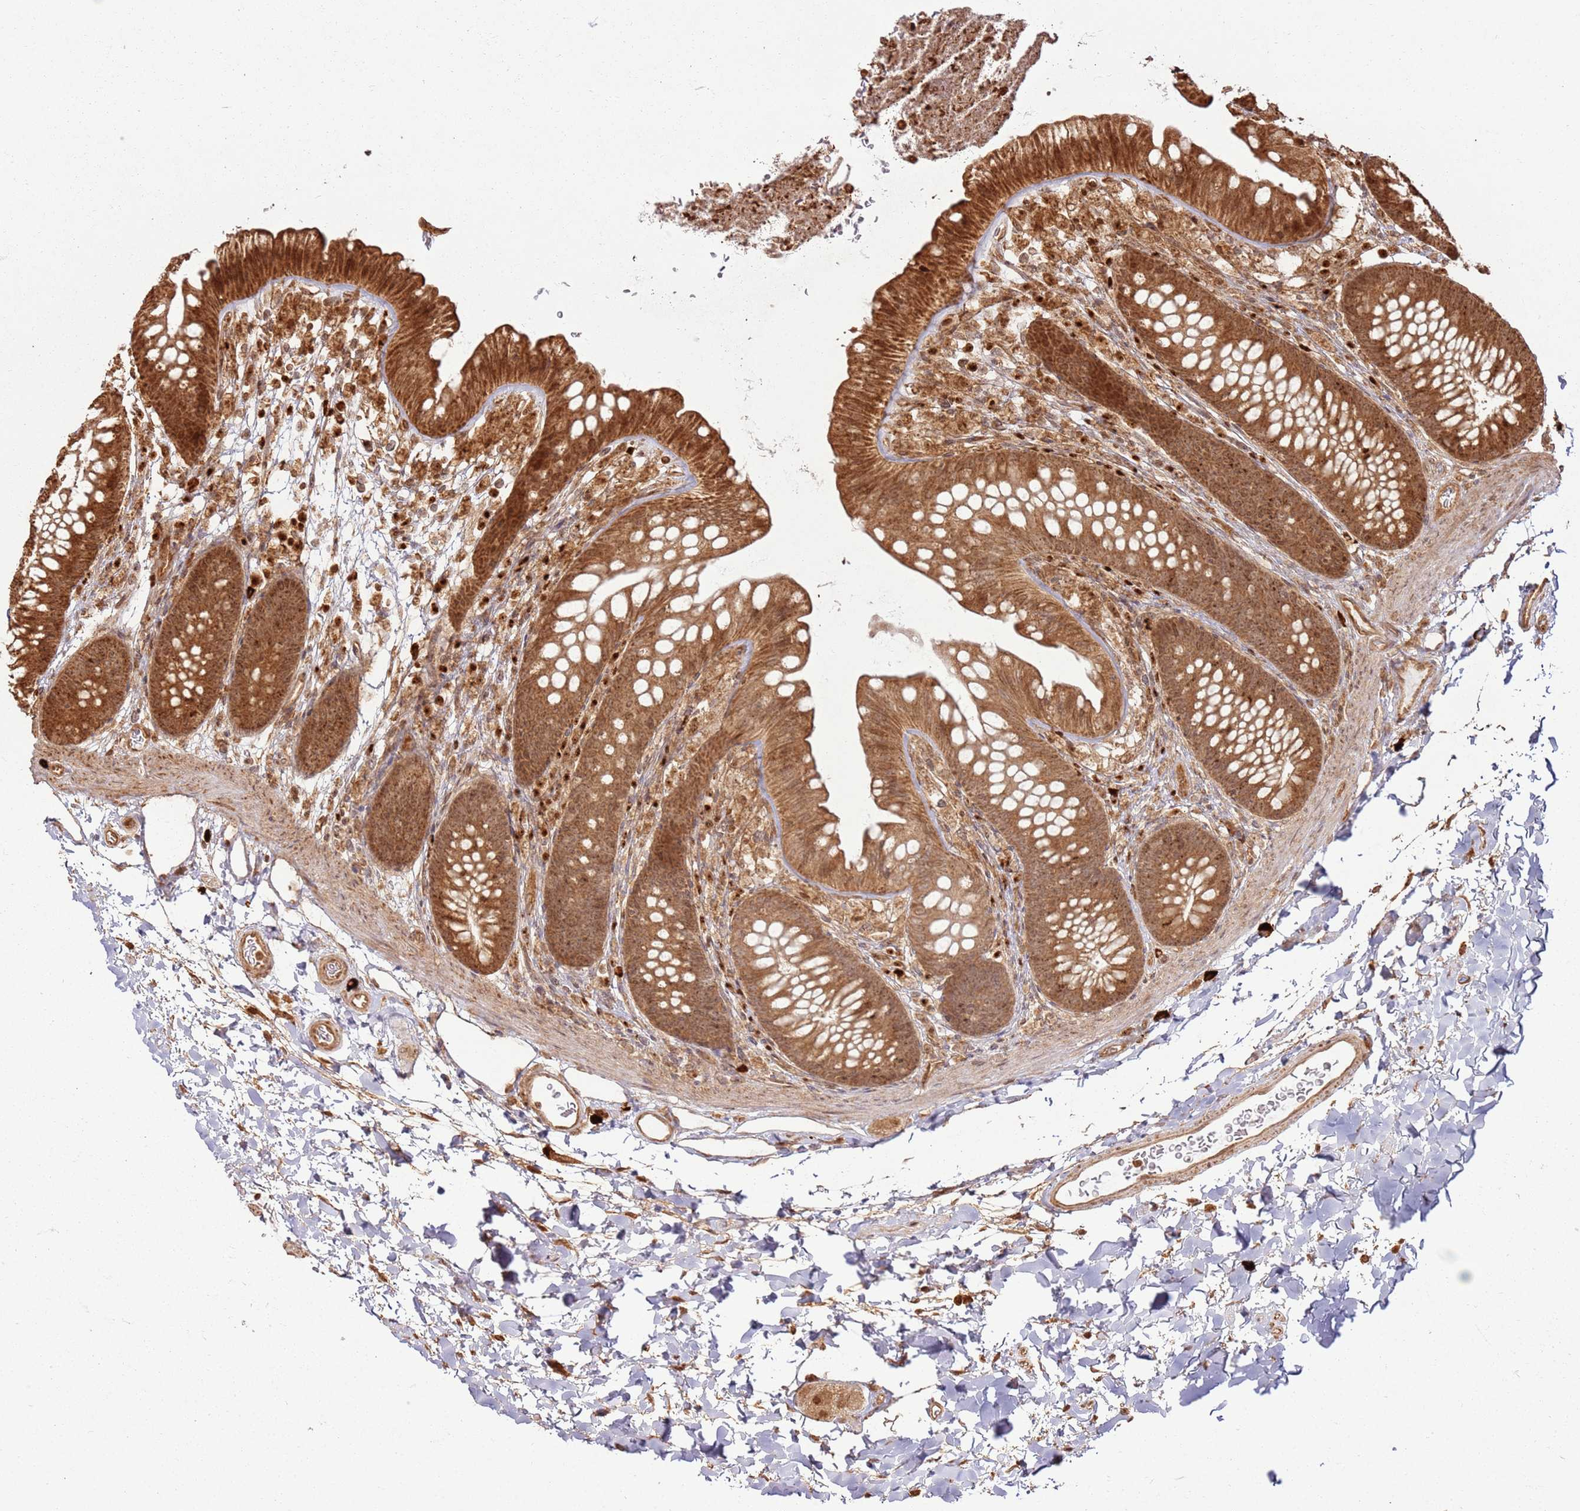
{"staining": {"intensity": "moderate", "quantity": ">75%", "location": "cytoplasmic/membranous"}, "tissue": "colon", "cell_type": "Endothelial cells", "image_type": "normal", "snomed": [{"axis": "morphology", "description": "Normal tissue, NOS"}, {"axis": "topography", "description": "Colon"}], "caption": "Immunohistochemistry micrograph of benign colon stained for a protein (brown), which reveals medium levels of moderate cytoplasmic/membranous expression in approximately >75% of endothelial cells.", "gene": "TBC1D13", "patient": {"sex": "female", "age": 62}}